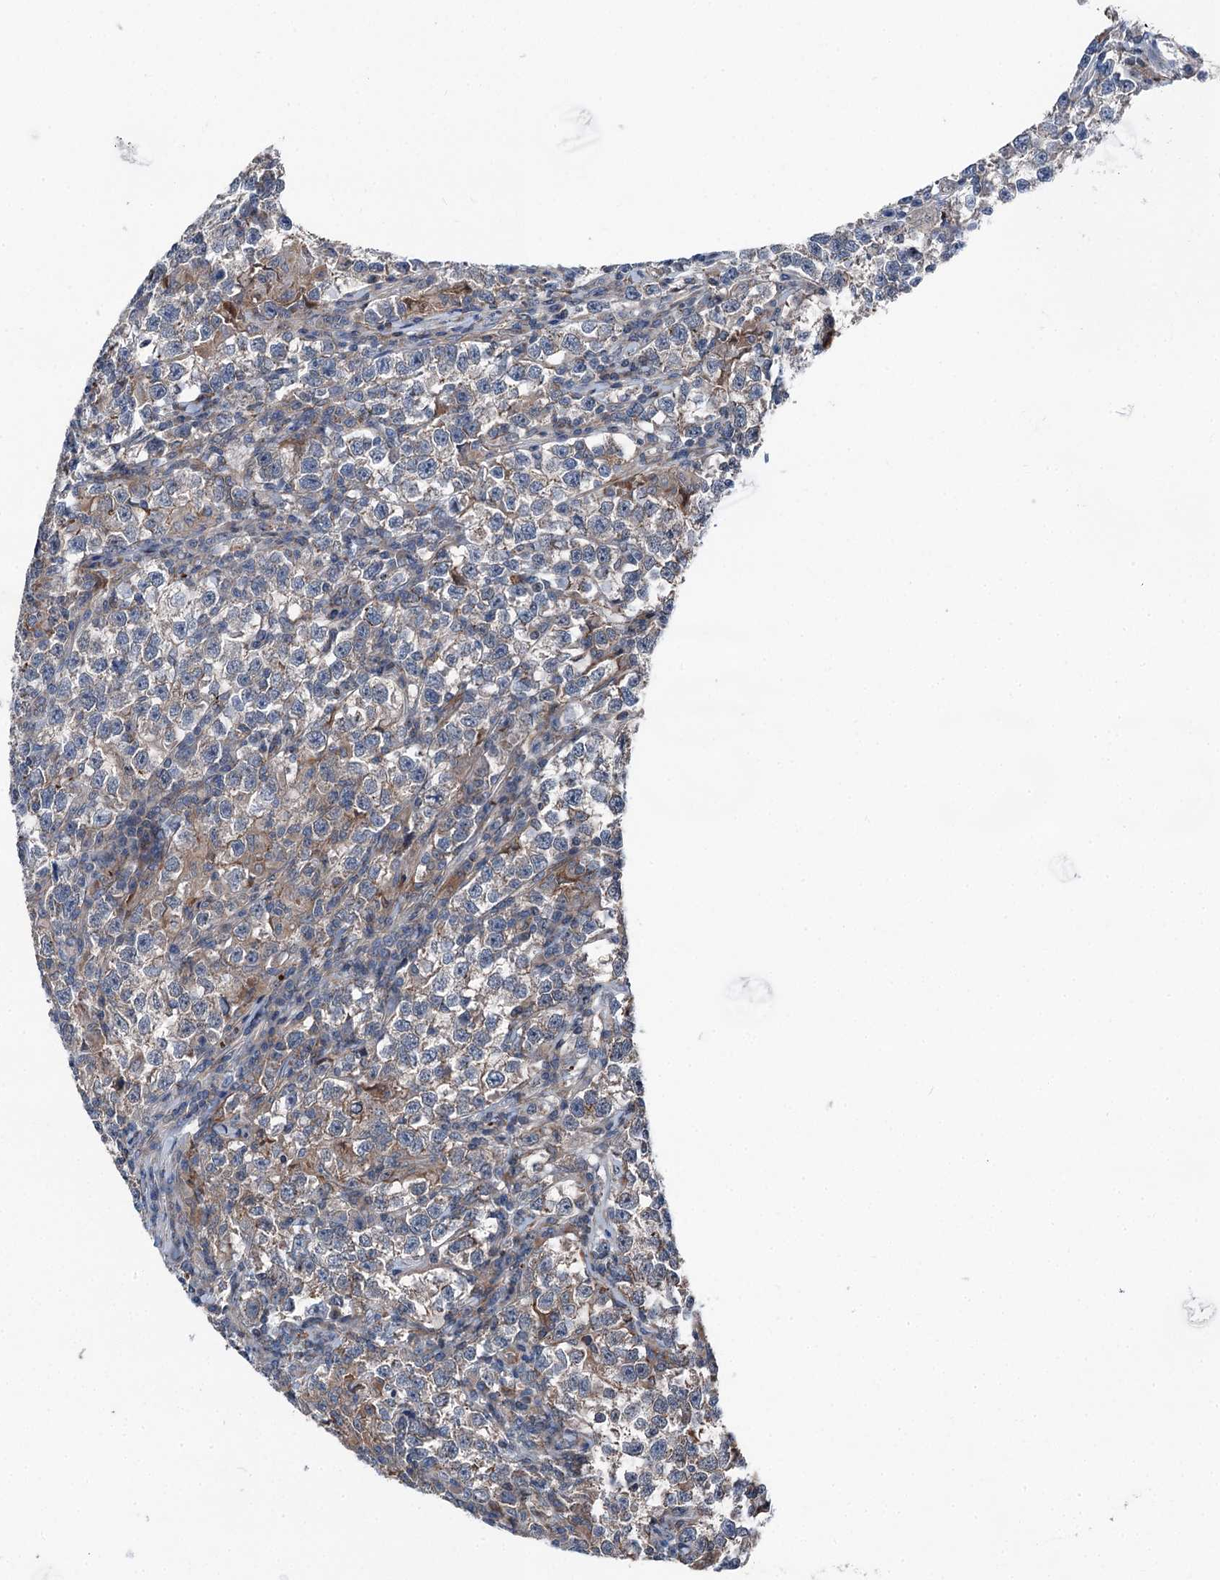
{"staining": {"intensity": "weak", "quantity": "<25%", "location": "cytoplasmic/membranous"}, "tissue": "testis cancer", "cell_type": "Tumor cells", "image_type": "cancer", "snomed": [{"axis": "morphology", "description": "Normal tissue, NOS"}, {"axis": "morphology", "description": "Seminoma, NOS"}, {"axis": "topography", "description": "Testis"}], "caption": "Seminoma (testis) stained for a protein using immunohistochemistry demonstrates no positivity tumor cells.", "gene": "POLR1D", "patient": {"sex": "male", "age": 43}}